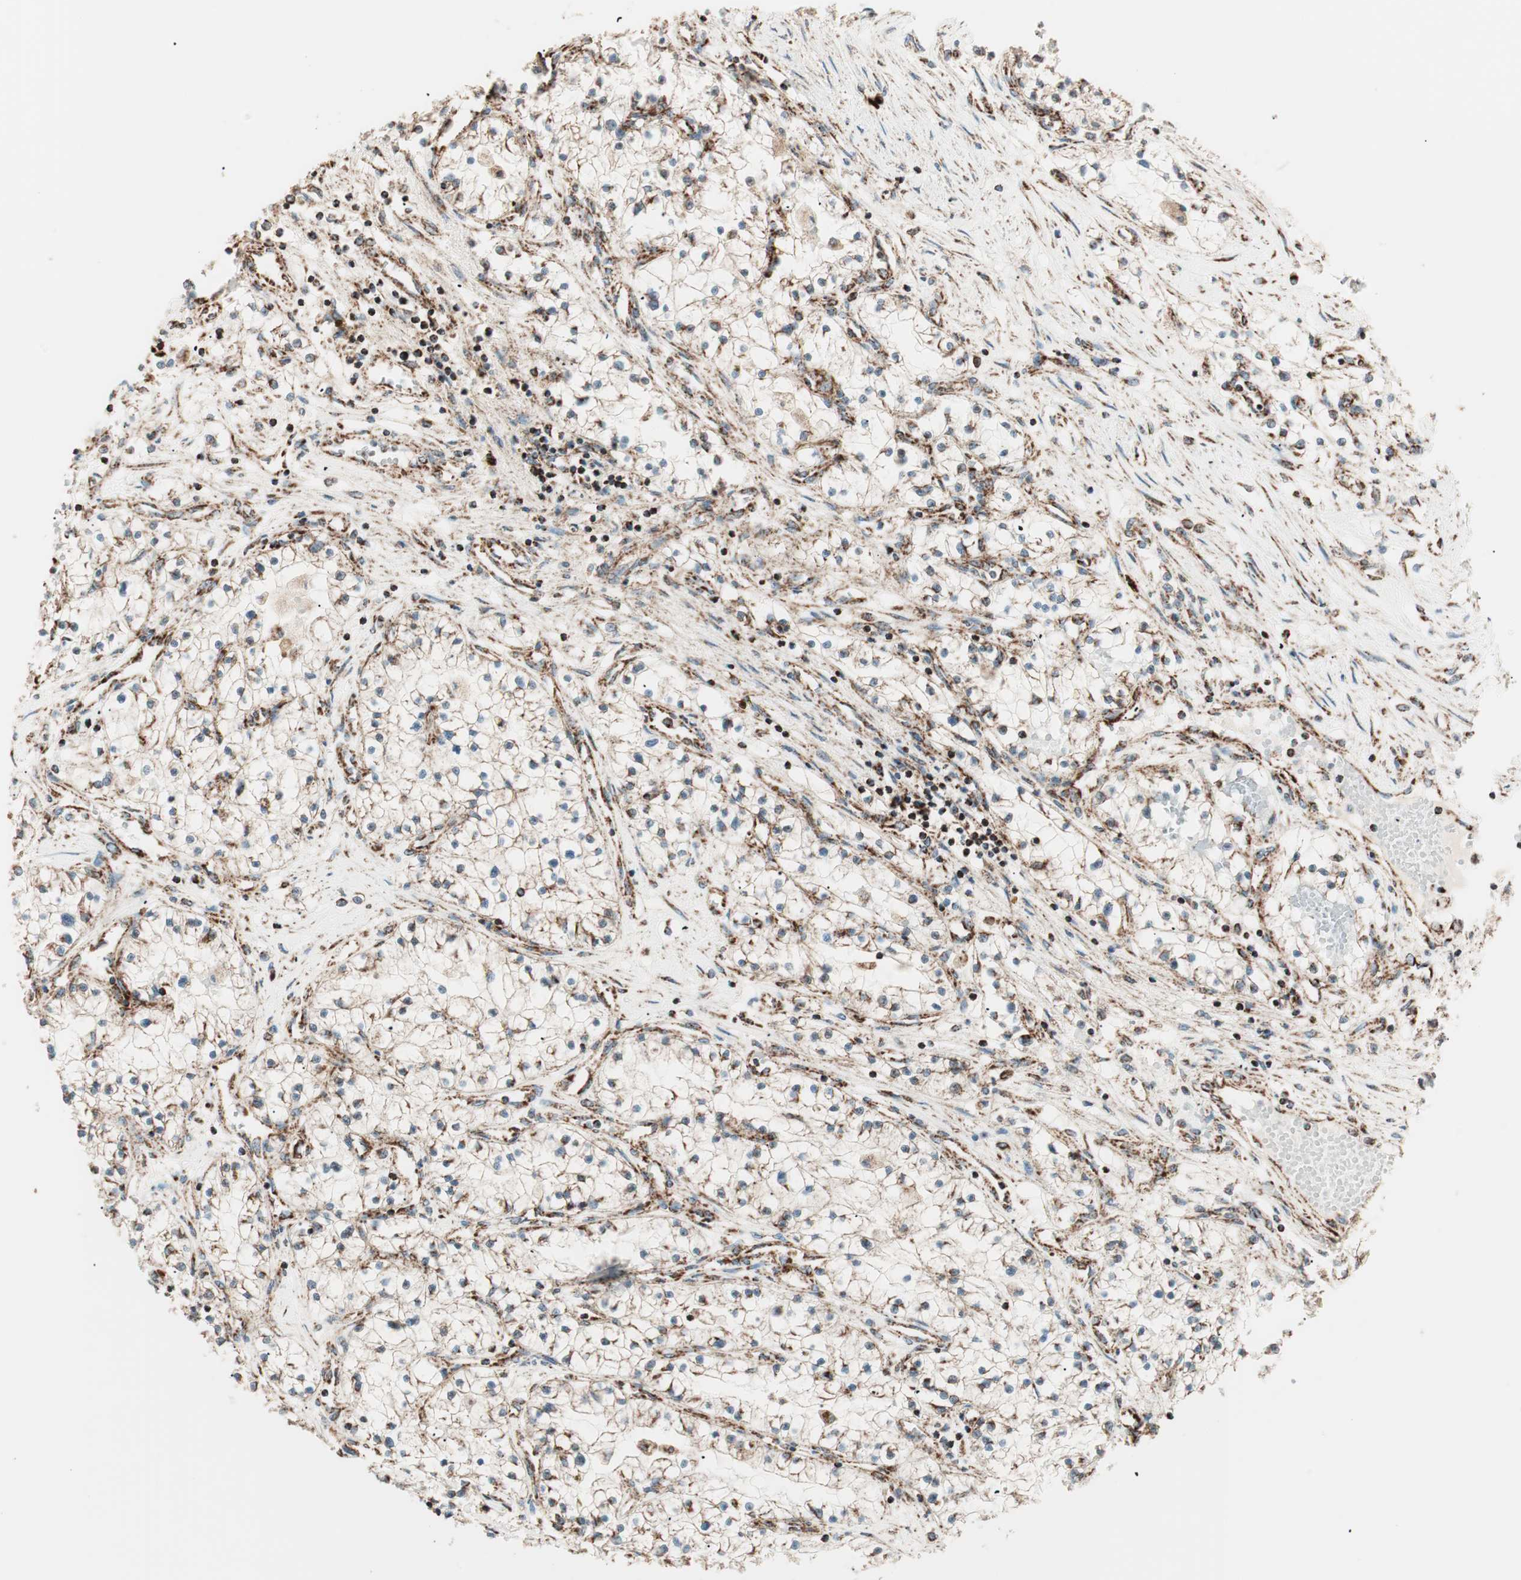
{"staining": {"intensity": "moderate", "quantity": ">75%", "location": "cytoplasmic/membranous"}, "tissue": "renal cancer", "cell_type": "Tumor cells", "image_type": "cancer", "snomed": [{"axis": "morphology", "description": "Adenocarcinoma, NOS"}, {"axis": "topography", "description": "Kidney"}], "caption": "Moderate cytoplasmic/membranous protein positivity is seen in approximately >75% of tumor cells in renal cancer.", "gene": "TOMM22", "patient": {"sex": "male", "age": 68}}